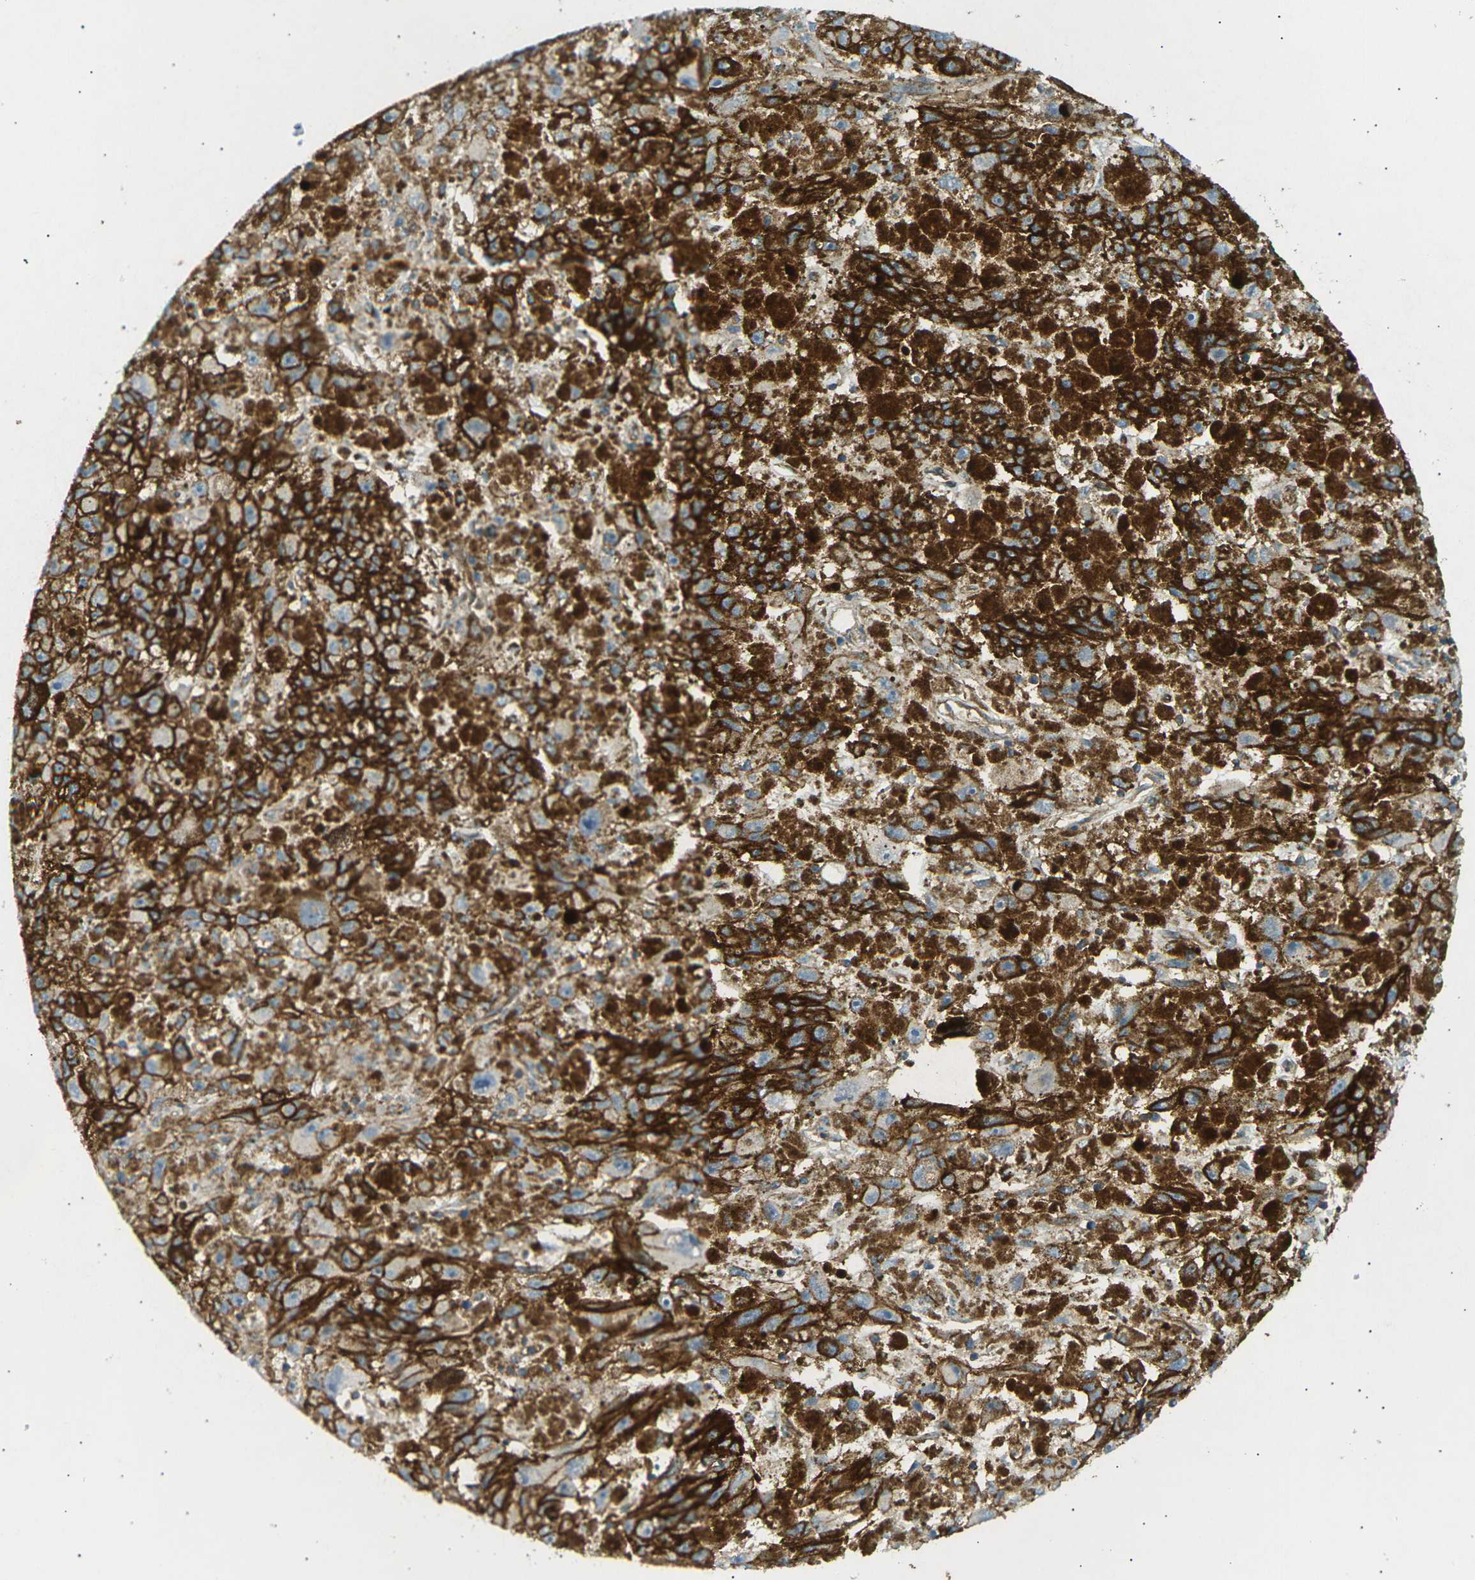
{"staining": {"intensity": "strong", "quantity": "25%-75%", "location": "cytoplasmic/membranous"}, "tissue": "melanoma", "cell_type": "Tumor cells", "image_type": "cancer", "snomed": [{"axis": "morphology", "description": "Malignant melanoma, NOS"}, {"axis": "topography", "description": "Skin"}], "caption": "Malignant melanoma was stained to show a protein in brown. There is high levels of strong cytoplasmic/membranous positivity in about 25%-75% of tumor cells.", "gene": "ATP2B4", "patient": {"sex": "female", "age": 104}}